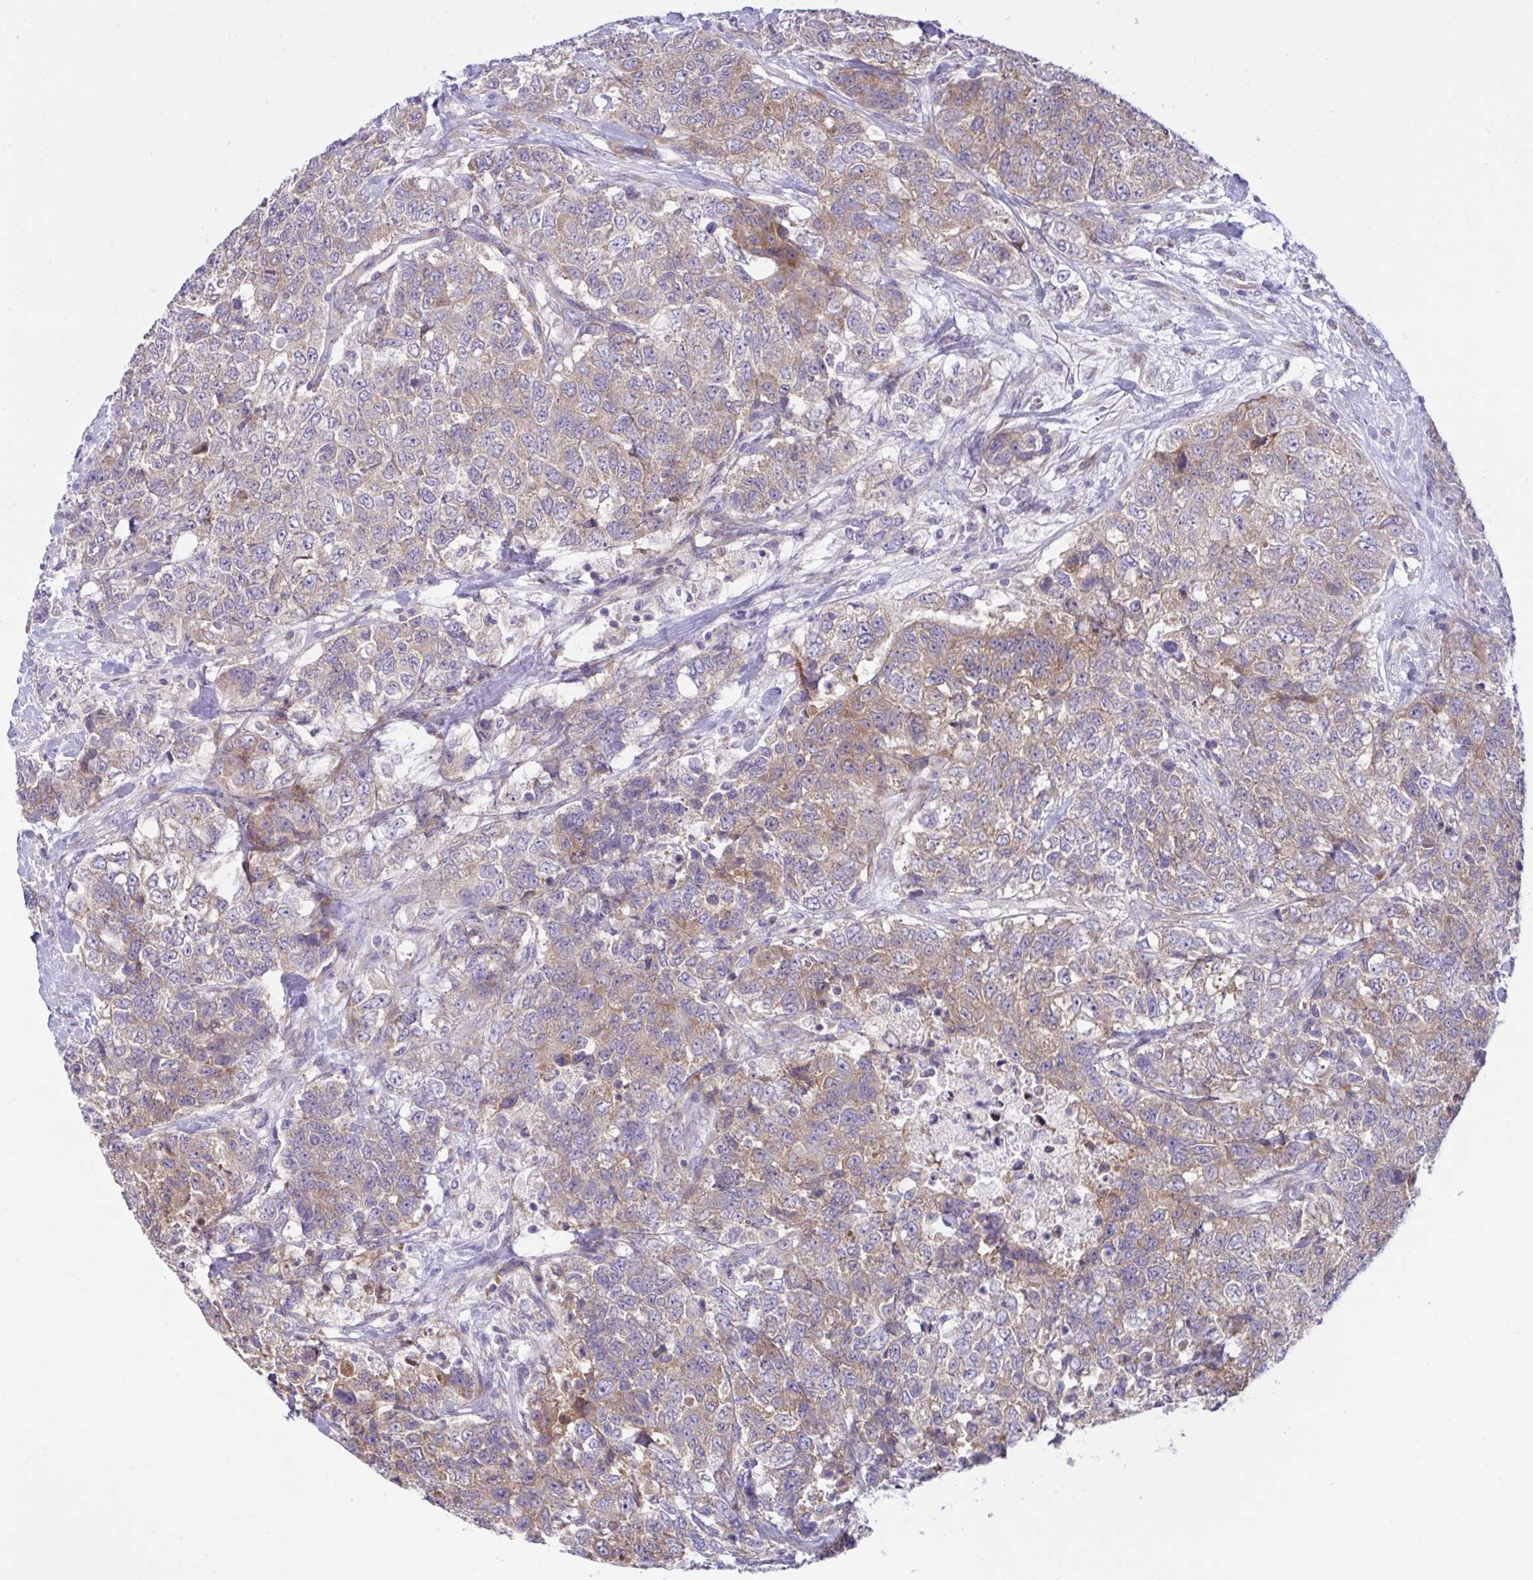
{"staining": {"intensity": "moderate", "quantity": "25%-75%", "location": "cytoplasmic/membranous"}, "tissue": "urothelial cancer", "cell_type": "Tumor cells", "image_type": "cancer", "snomed": [{"axis": "morphology", "description": "Urothelial carcinoma, High grade"}, {"axis": "topography", "description": "Urinary bladder"}], "caption": "Protein expression analysis of human urothelial cancer reveals moderate cytoplasmic/membranous staining in about 25%-75% of tumor cells.", "gene": "FAU", "patient": {"sex": "female", "age": 78}}